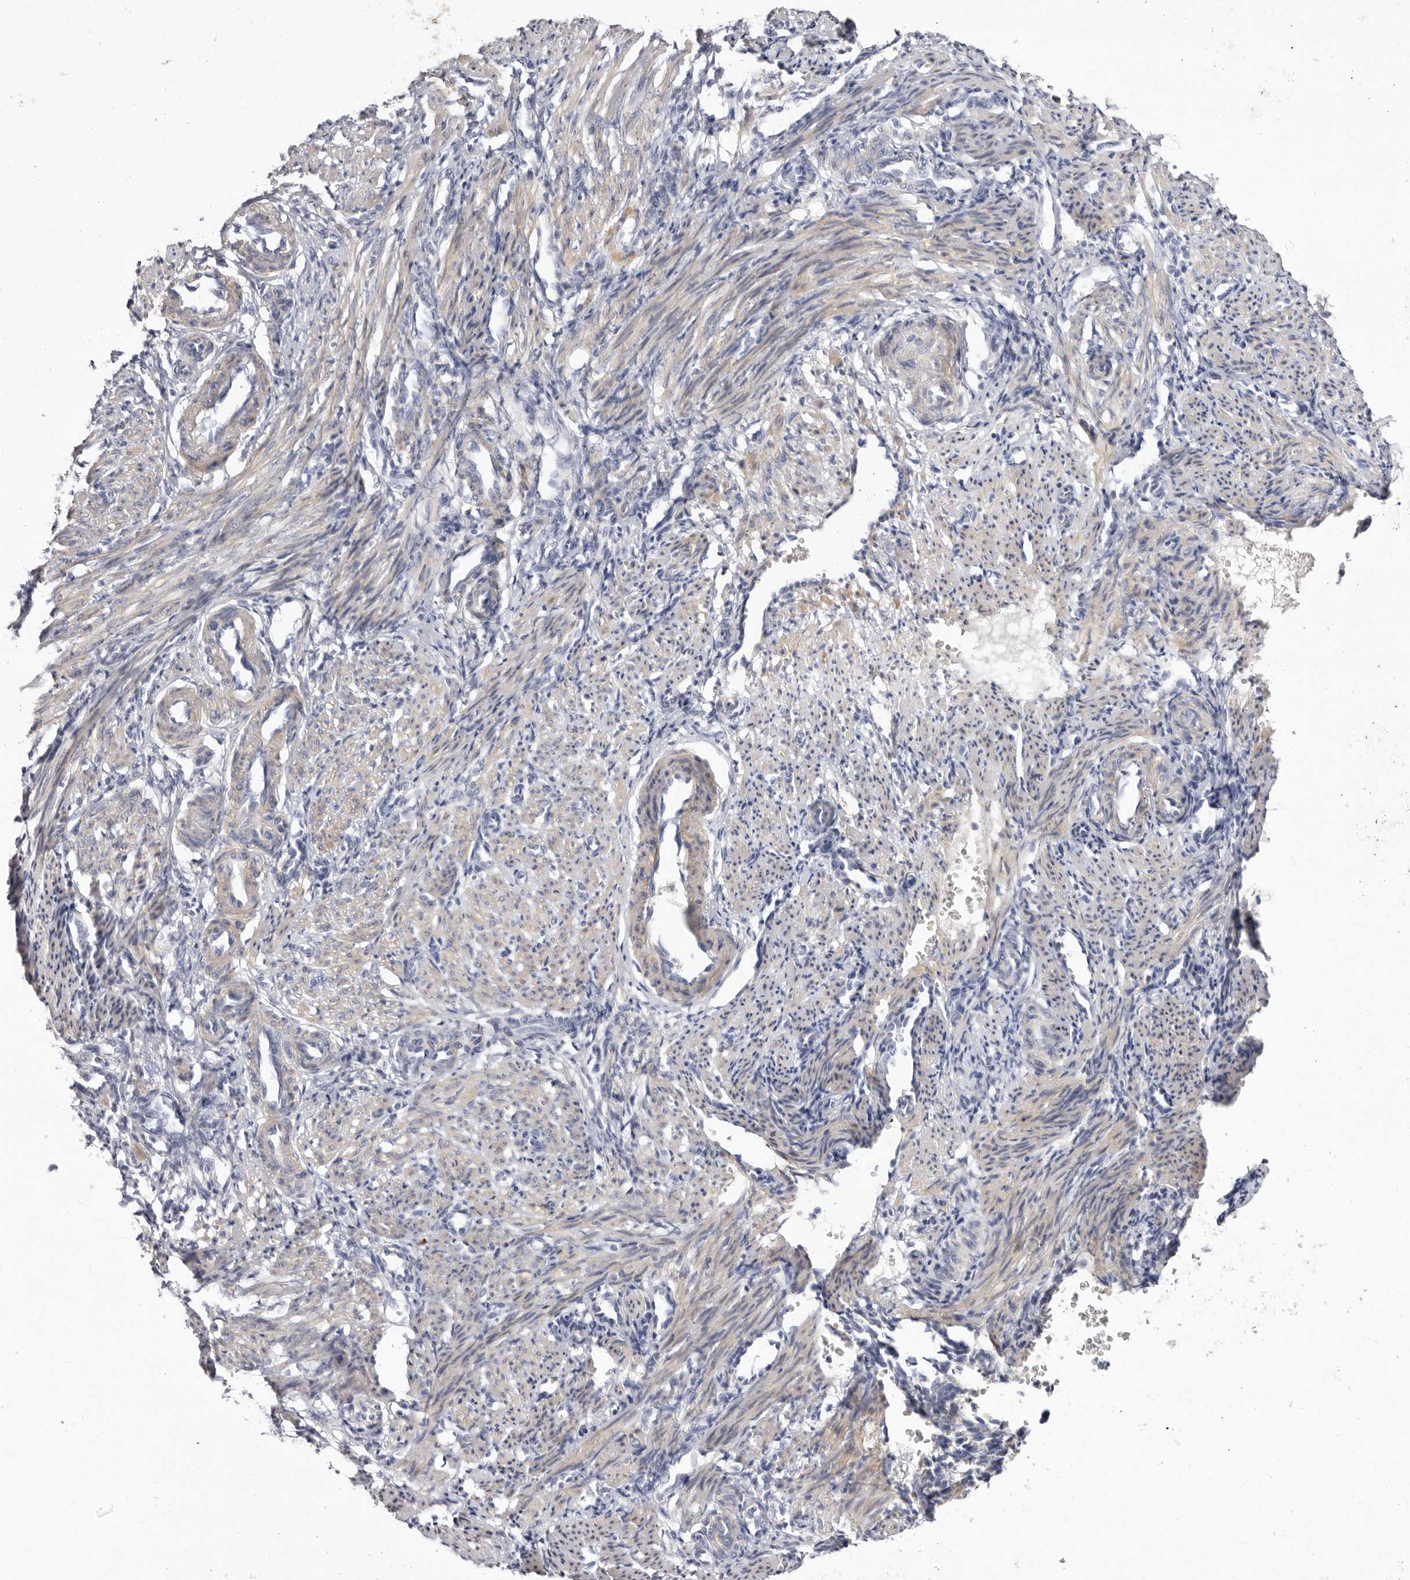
{"staining": {"intensity": "weak", "quantity": "25%-75%", "location": "cytoplasmic/membranous"}, "tissue": "smooth muscle", "cell_type": "Smooth muscle cells", "image_type": "normal", "snomed": [{"axis": "morphology", "description": "Normal tissue, NOS"}, {"axis": "topography", "description": "Endometrium"}], "caption": "This photomicrograph displays unremarkable smooth muscle stained with immunohistochemistry (IHC) to label a protein in brown. The cytoplasmic/membranous of smooth muscle cells show weak positivity for the protein. Nuclei are counter-stained blue.", "gene": "S1PR5", "patient": {"sex": "female", "age": 33}}